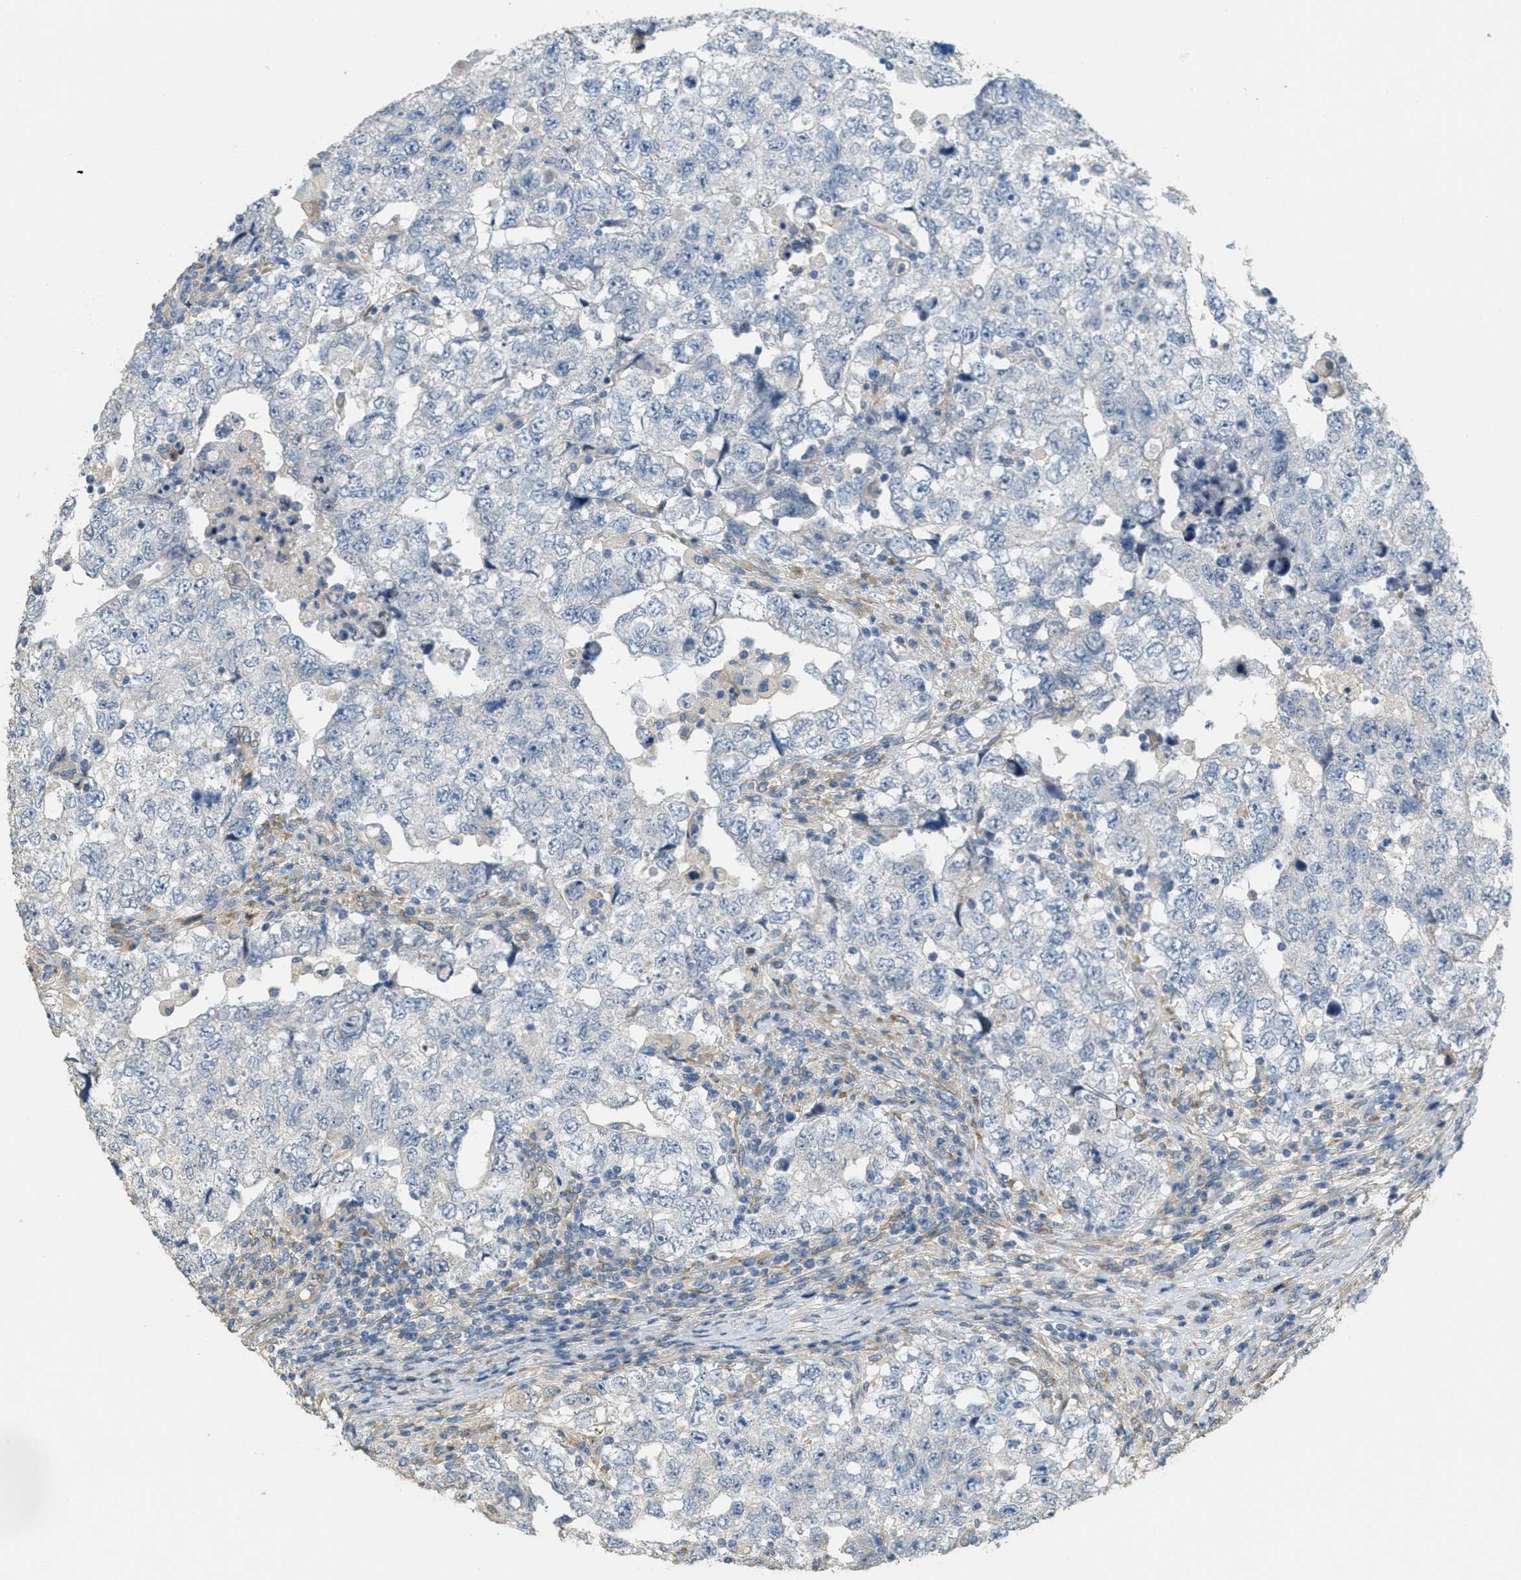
{"staining": {"intensity": "negative", "quantity": "none", "location": "none"}, "tissue": "testis cancer", "cell_type": "Tumor cells", "image_type": "cancer", "snomed": [{"axis": "morphology", "description": "Carcinoma, Embryonal, NOS"}, {"axis": "topography", "description": "Testis"}], "caption": "Protein analysis of testis cancer (embryonal carcinoma) displays no significant expression in tumor cells. (DAB (3,3'-diaminobenzidine) IHC with hematoxylin counter stain).", "gene": "ADCY5", "patient": {"sex": "male", "age": 36}}